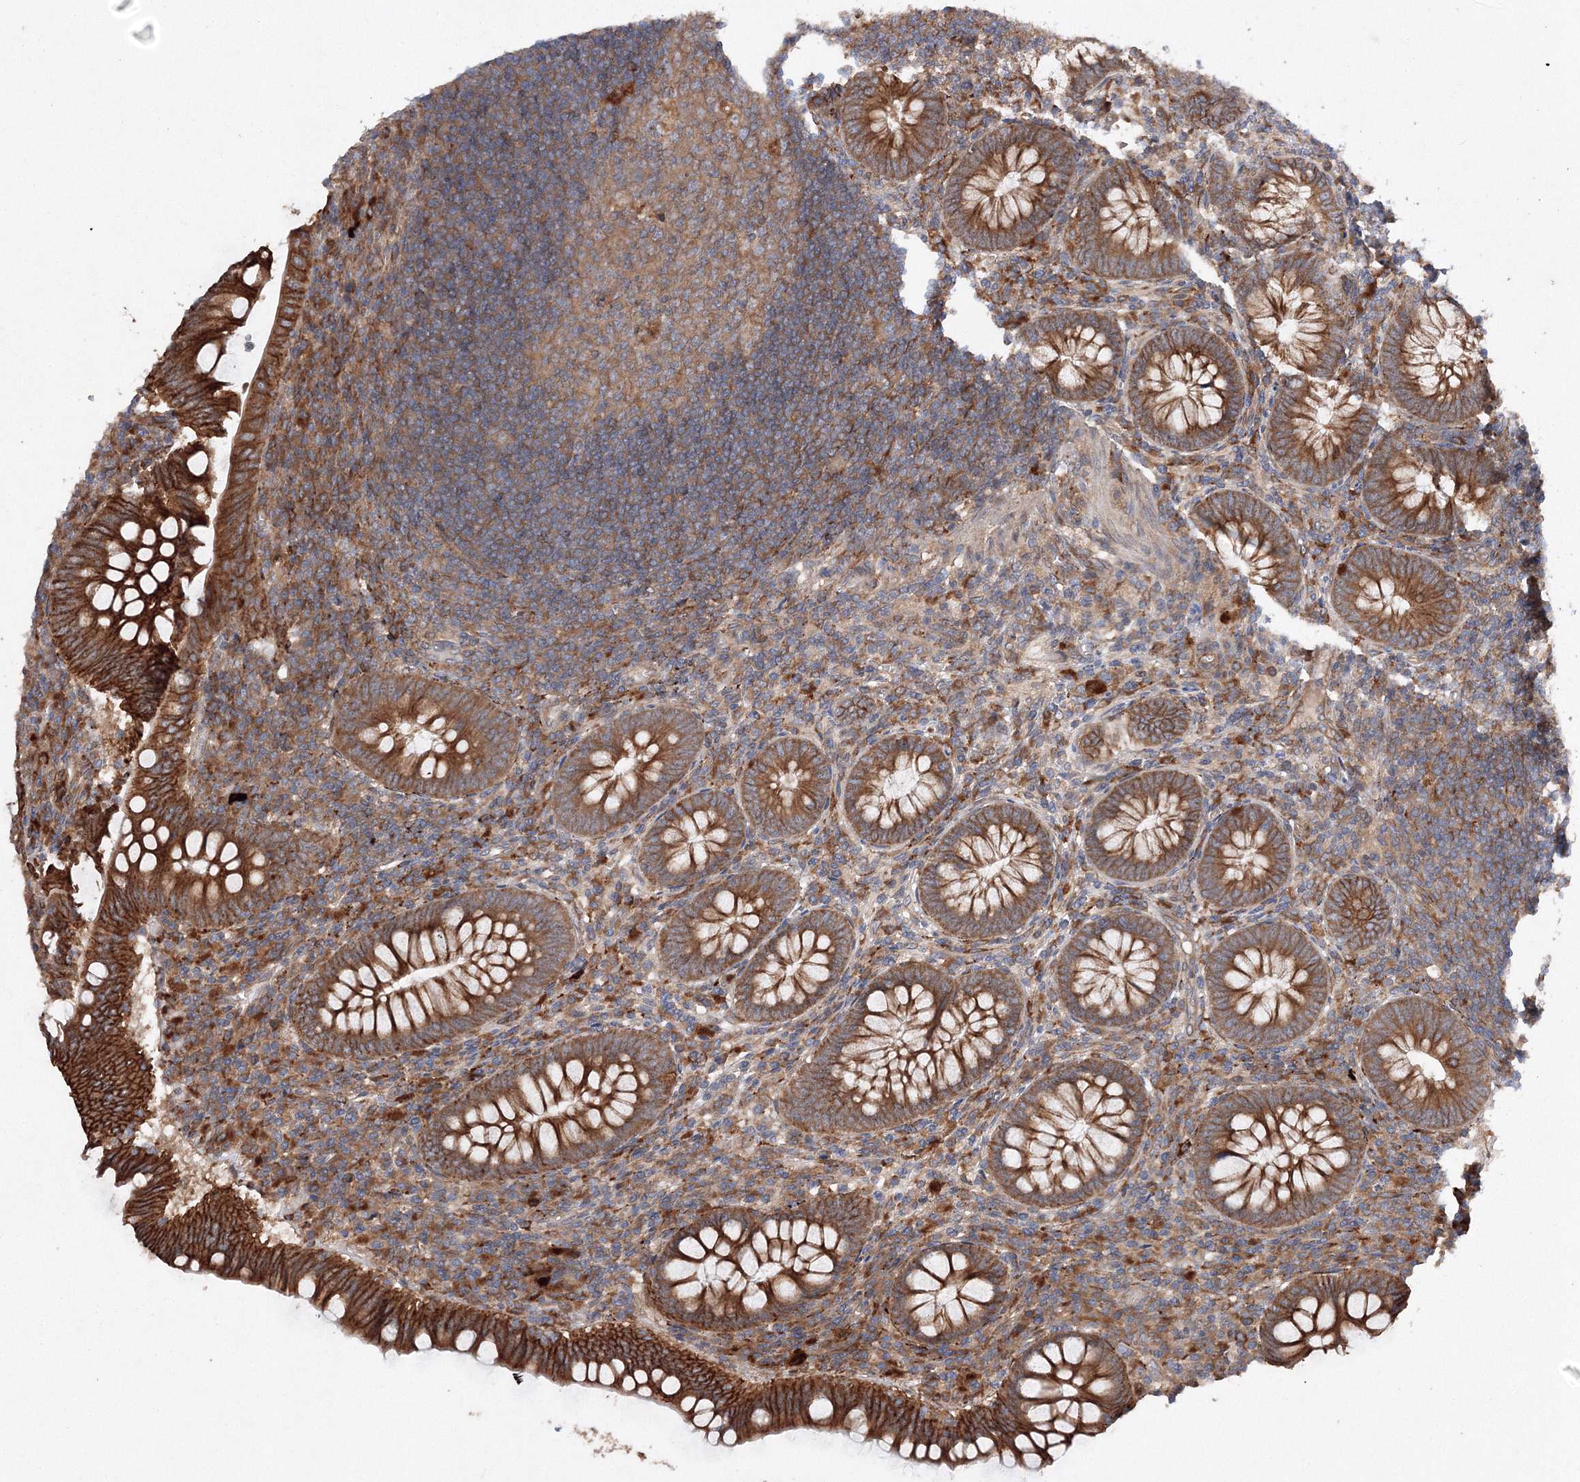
{"staining": {"intensity": "strong", "quantity": ">75%", "location": "cytoplasmic/membranous"}, "tissue": "appendix", "cell_type": "Glandular cells", "image_type": "normal", "snomed": [{"axis": "morphology", "description": "Normal tissue, NOS"}, {"axis": "topography", "description": "Appendix"}], "caption": "This photomicrograph demonstrates immunohistochemistry (IHC) staining of benign appendix, with high strong cytoplasmic/membranous positivity in approximately >75% of glandular cells.", "gene": "SLC36A1", "patient": {"sex": "male", "age": 14}}